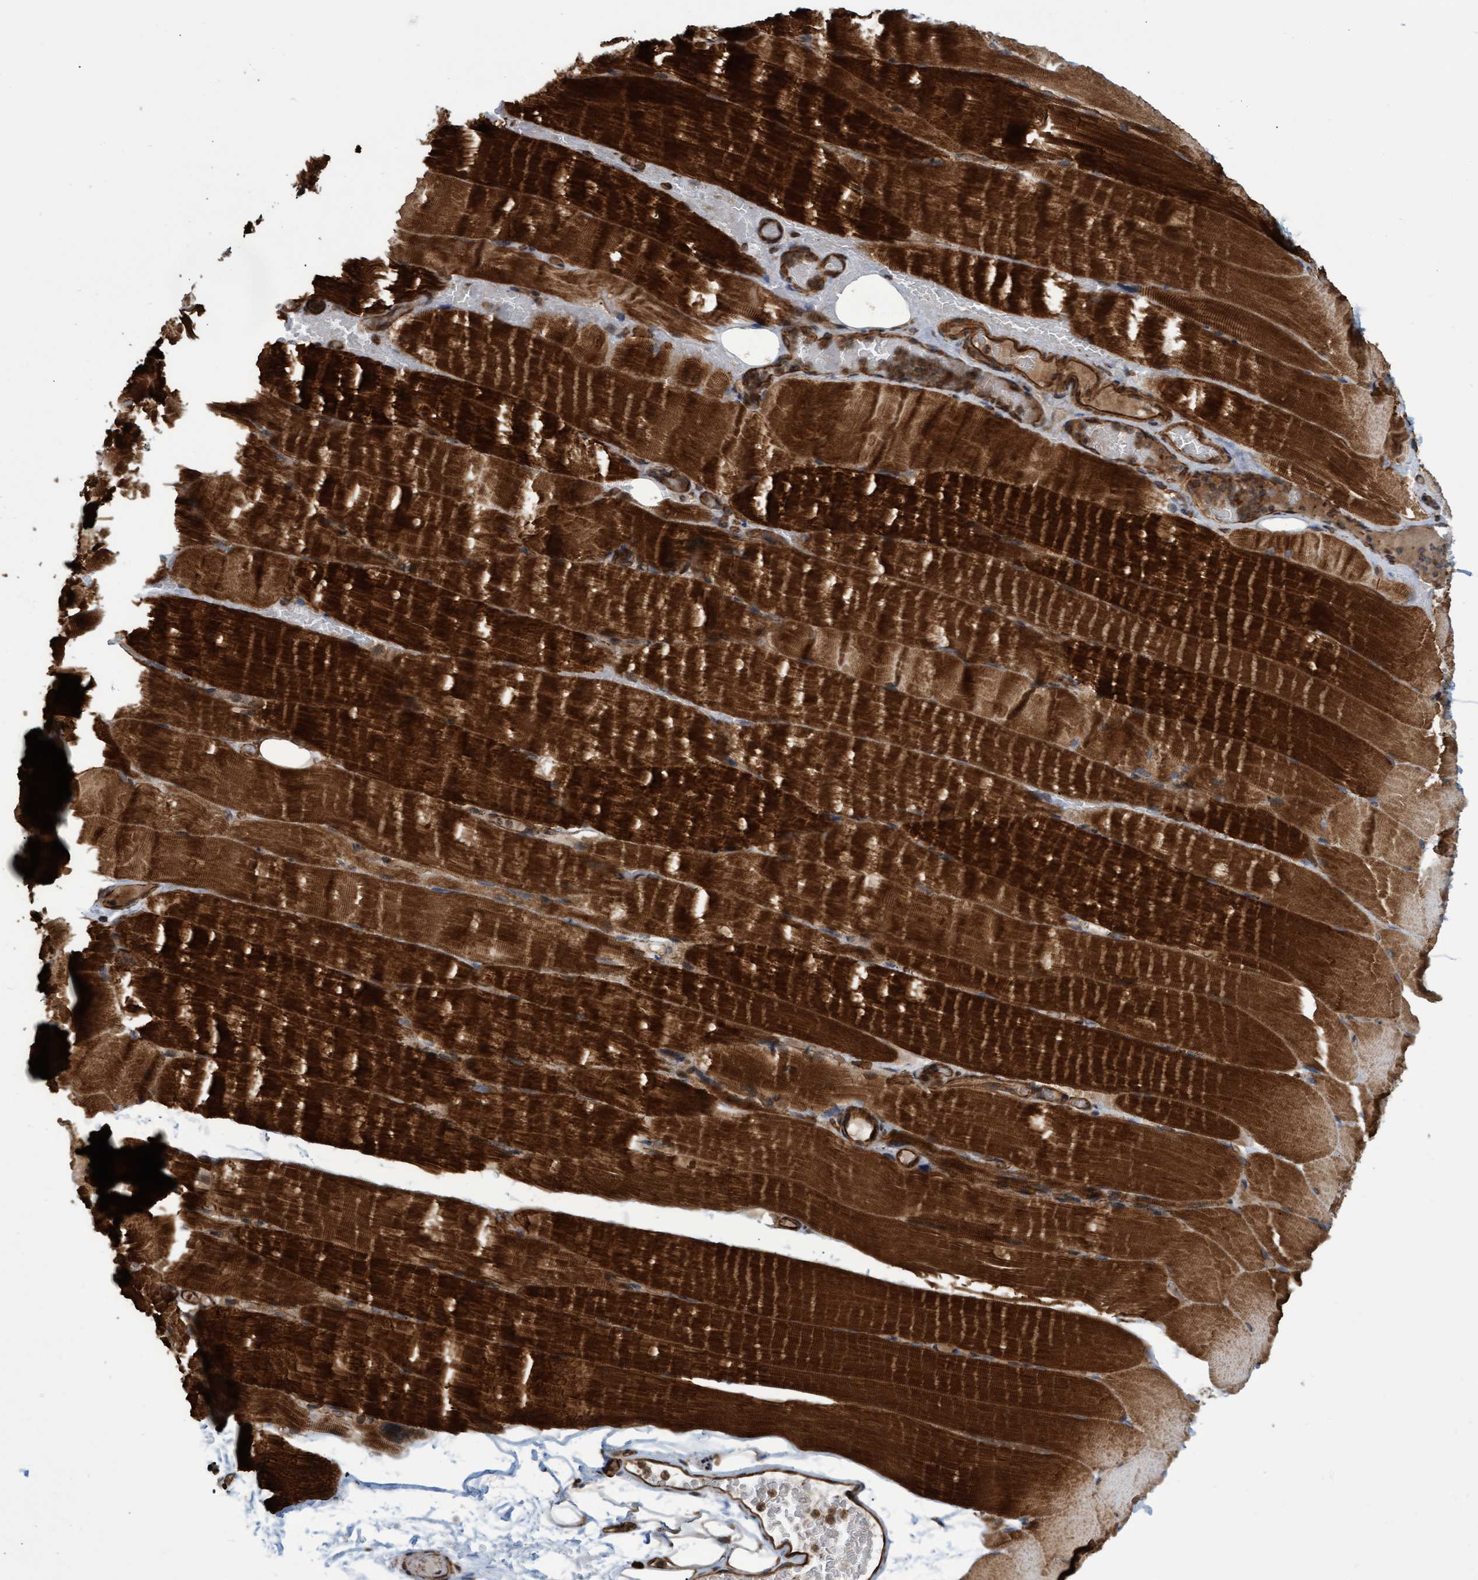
{"staining": {"intensity": "strong", "quantity": ">75%", "location": "cytoplasmic/membranous"}, "tissue": "skeletal muscle", "cell_type": "Myocytes", "image_type": "normal", "snomed": [{"axis": "morphology", "description": "Normal tissue, NOS"}, {"axis": "topography", "description": "Skeletal muscle"}, {"axis": "topography", "description": "Parathyroid gland"}], "caption": "Immunohistochemical staining of benign skeletal muscle exhibits high levels of strong cytoplasmic/membranous expression in approximately >75% of myocytes.", "gene": "TNFRSF10B", "patient": {"sex": "female", "age": 37}}